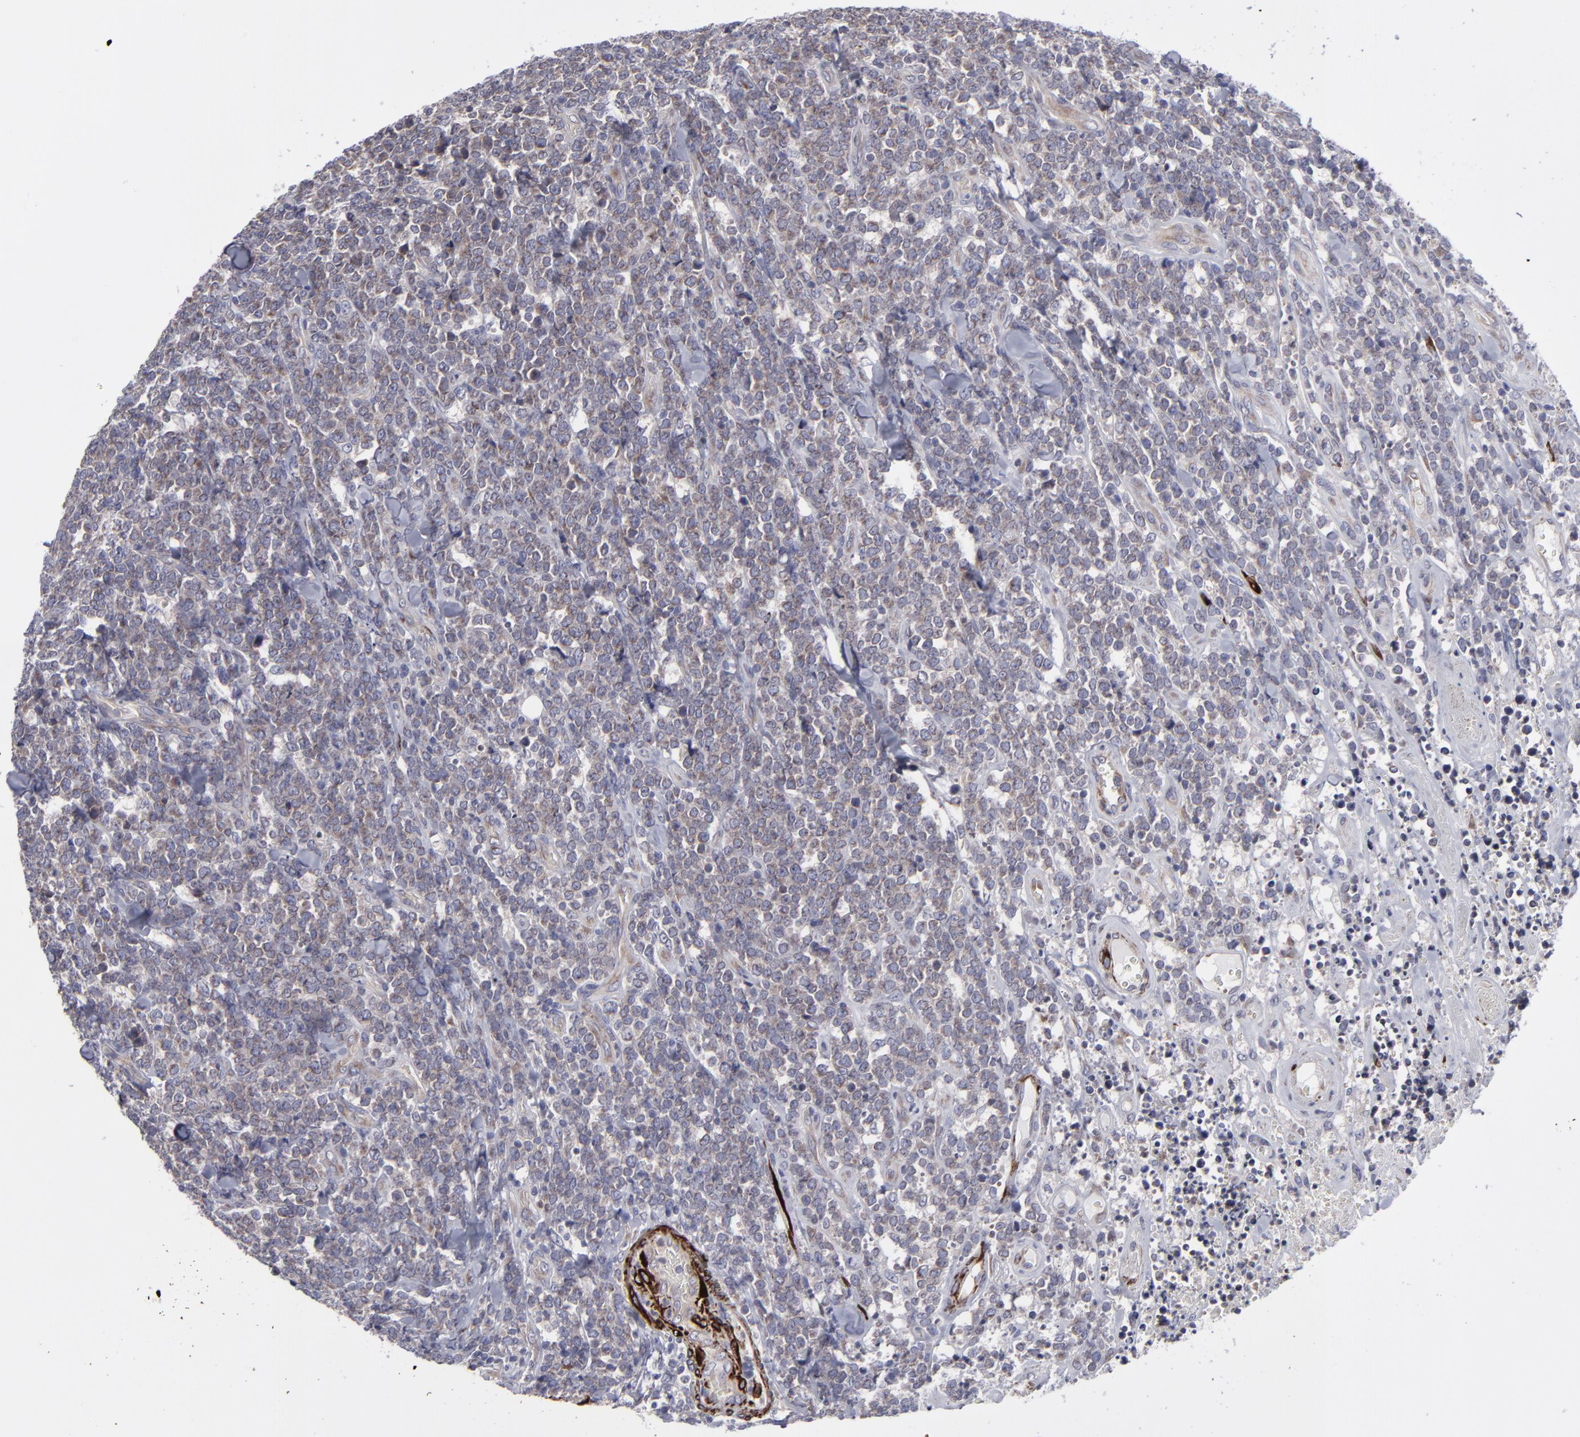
{"staining": {"intensity": "negative", "quantity": "none", "location": "none"}, "tissue": "lymphoma", "cell_type": "Tumor cells", "image_type": "cancer", "snomed": [{"axis": "morphology", "description": "Malignant lymphoma, non-Hodgkin's type, High grade"}, {"axis": "topography", "description": "Small intestine"}, {"axis": "topography", "description": "Colon"}], "caption": "Tumor cells show no significant staining in malignant lymphoma, non-Hodgkin's type (high-grade).", "gene": "SLMAP", "patient": {"sex": "male", "age": 8}}